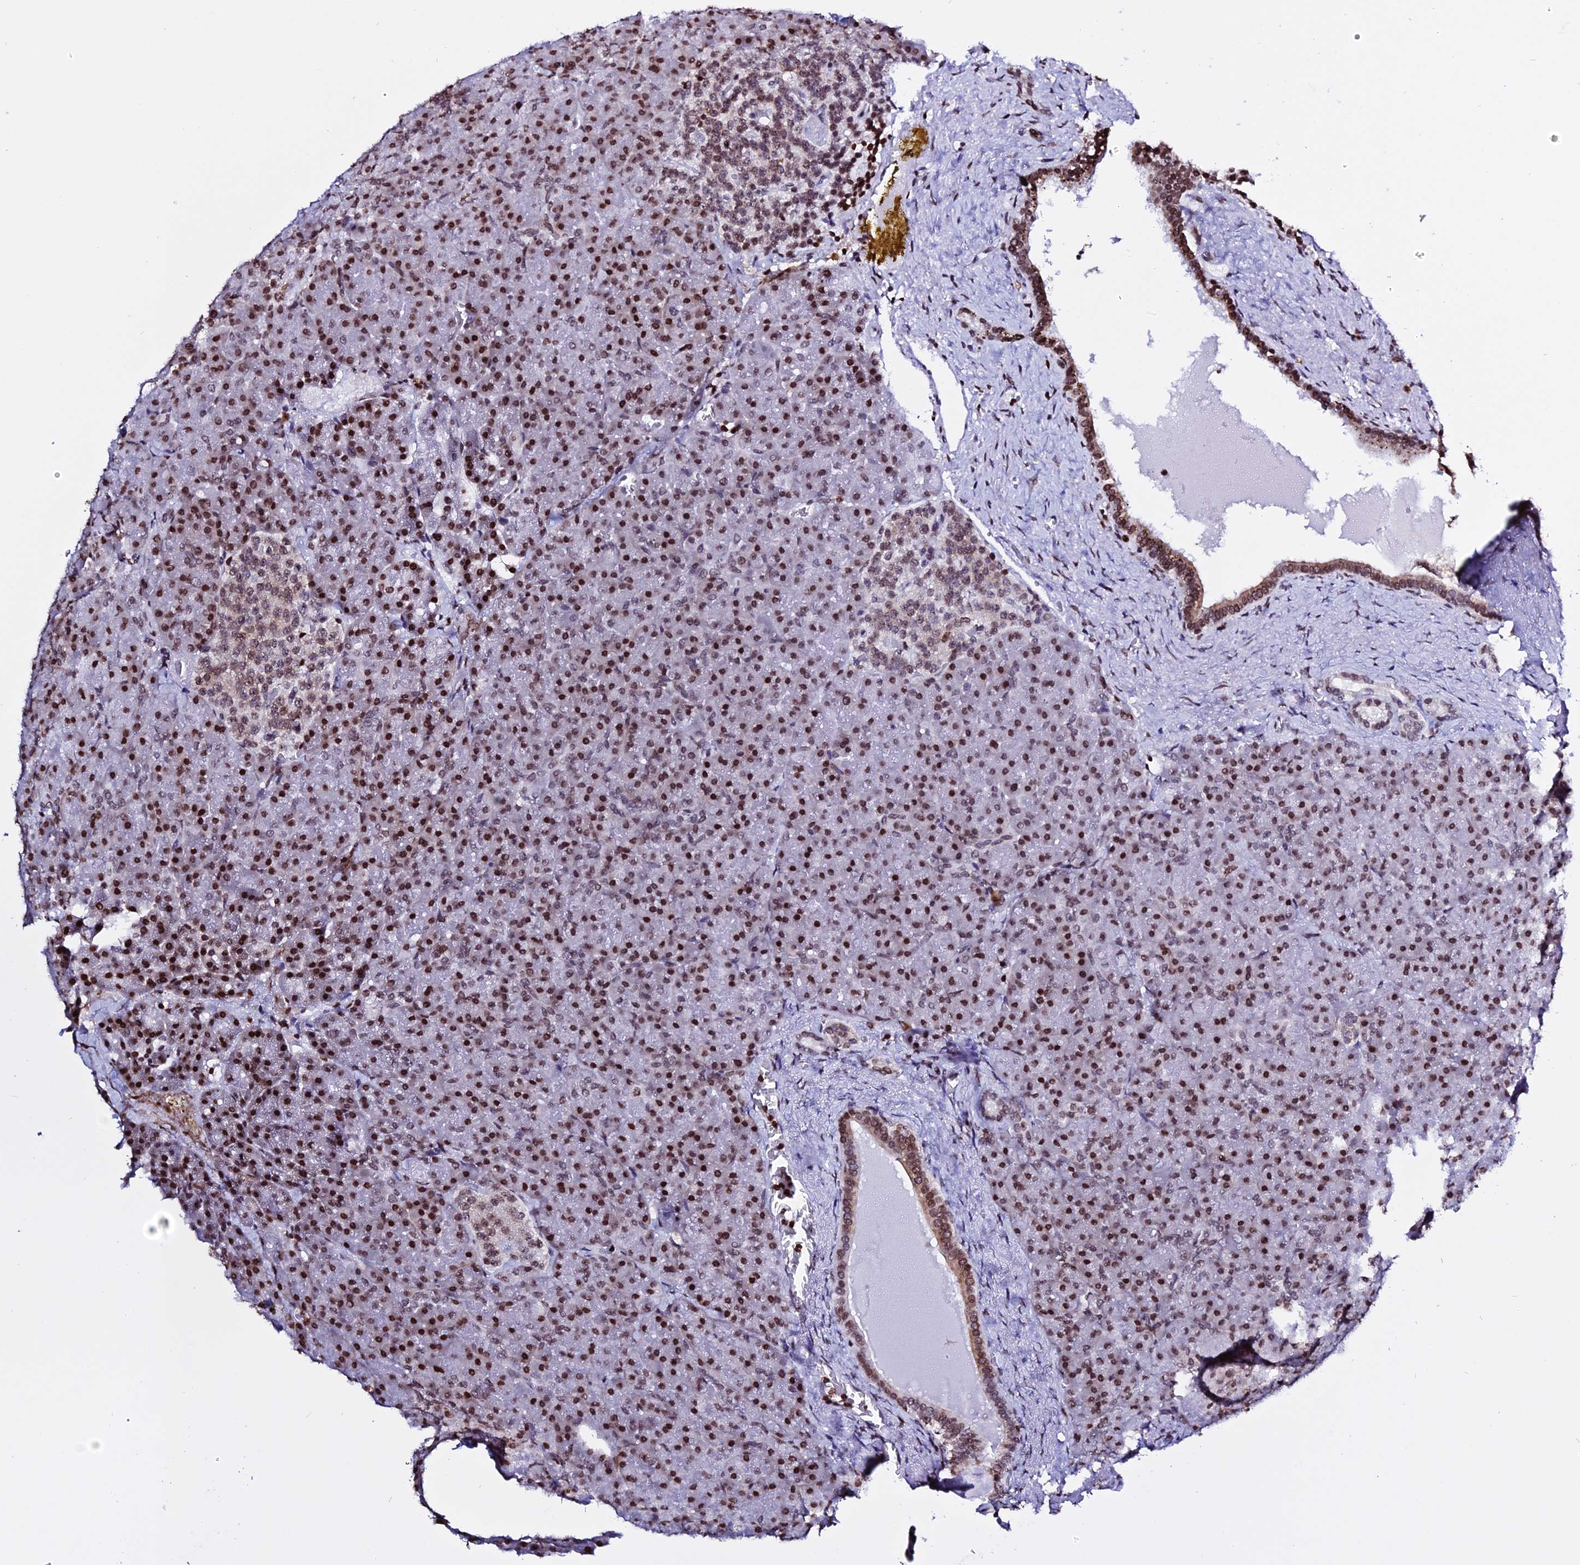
{"staining": {"intensity": "strong", "quantity": ">75%", "location": "nuclear"}, "tissue": "pancreas", "cell_type": "Exocrine glandular cells", "image_type": "normal", "snomed": [{"axis": "morphology", "description": "Normal tissue, NOS"}, {"axis": "topography", "description": "Pancreas"}], "caption": "Immunohistochemistry (IHC) of normal pancreas reveals high levels of strong nuclear expression in about >75% of exocrine glandular cells.", "gene": "ENSG00000282988", "patient": {"sex": "female", "age": 74}}